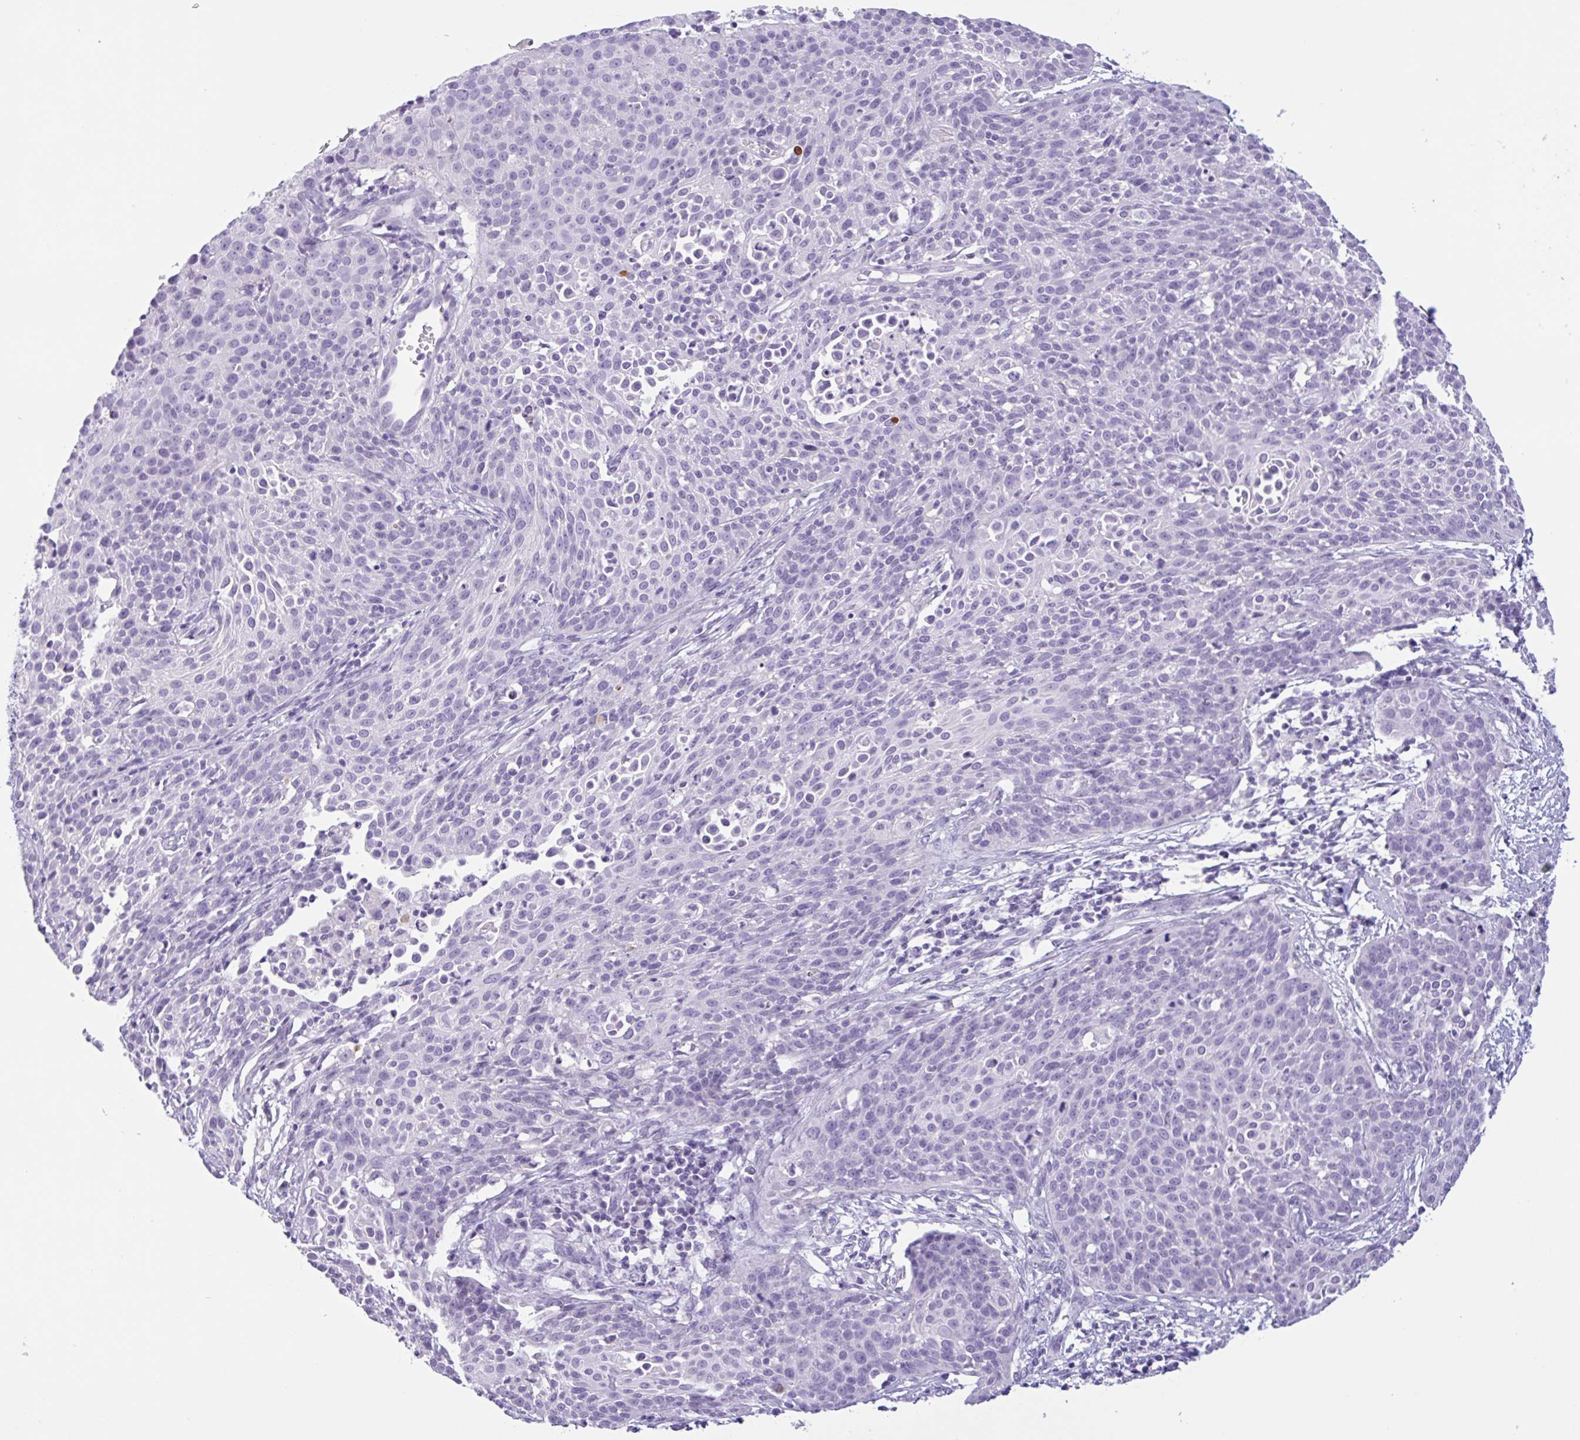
{"staining": {"intensity": "negative", "quantity": "none", "location": "none"}, "tissue": "cervical cancer", "cell_type": "Tumor cells", "image_type": "cancer", "snomed": [{"axis": "morphology", "description": "Squamous cell carcinoma, NOS"}, {"axis": "topography", "description": "Cervix"}], "caption": "Human squamous cell carcinoma (cervical) stained for a protein using immunohistochemistry reveals no staining in tumor cells.", "gene": "CTSE", "patient": {"sex": "female", "age": 38}}